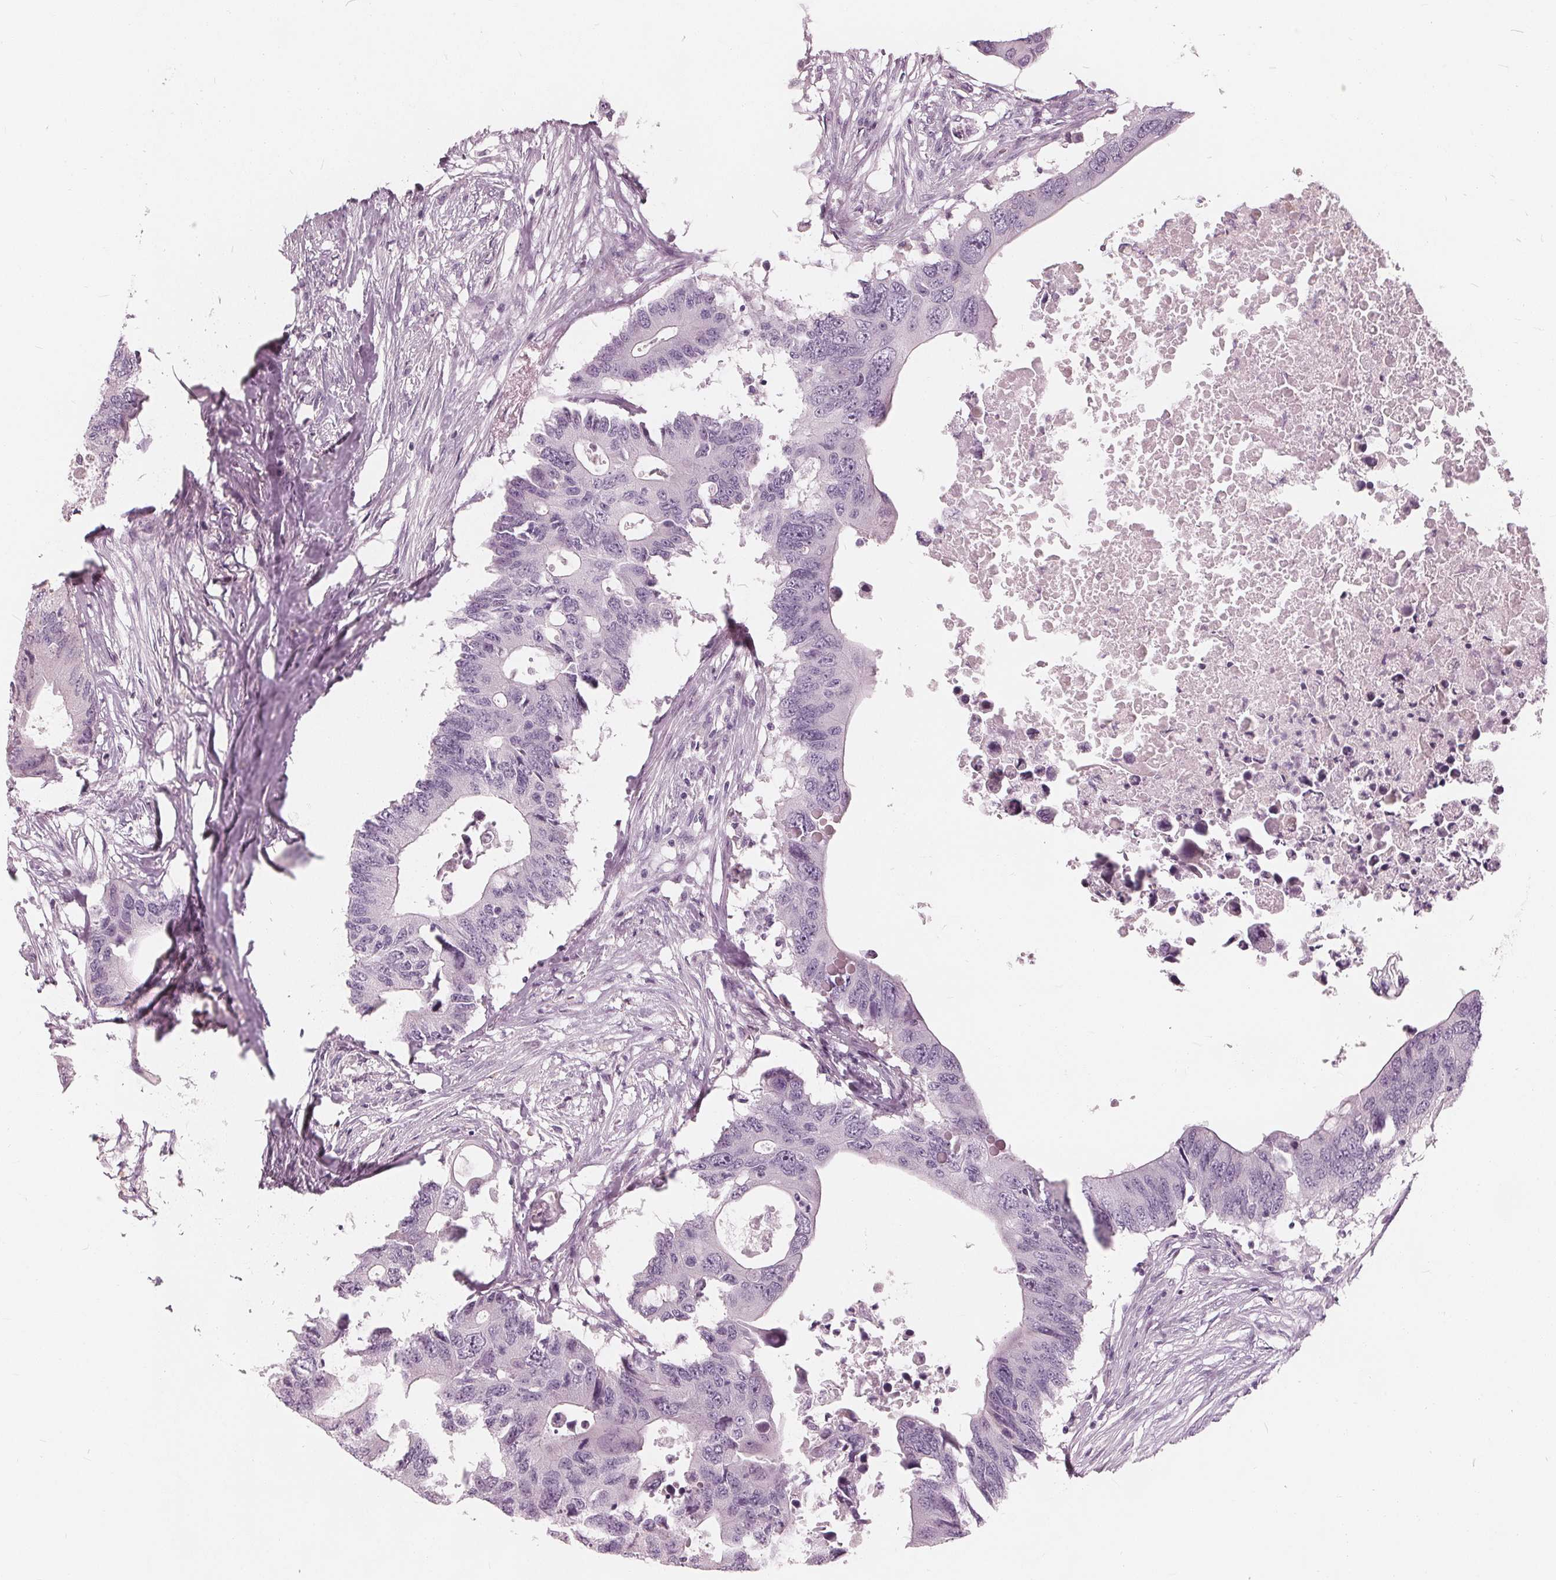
{"staining": {"intensity": "negative", "quantity": "none", "location": "none"}, "tissue": "colorectal cancer", "cell_type": "Tumor cells", "image_type": "cancer", "snomed": [{"axis": "morphology", "description": "Adenocarcinoma, NOS"}, {"axis": "topography", "description": "Colon"}], "caption": "Immunohistochemistry photomicrograph of neoplastic tissue: human colorectal adenocarcinoma stained with DAB exhibits no significant protein staining in tumor cells.", "gene": "SAT2", "patient": {"sex": "male", "age": 71}}